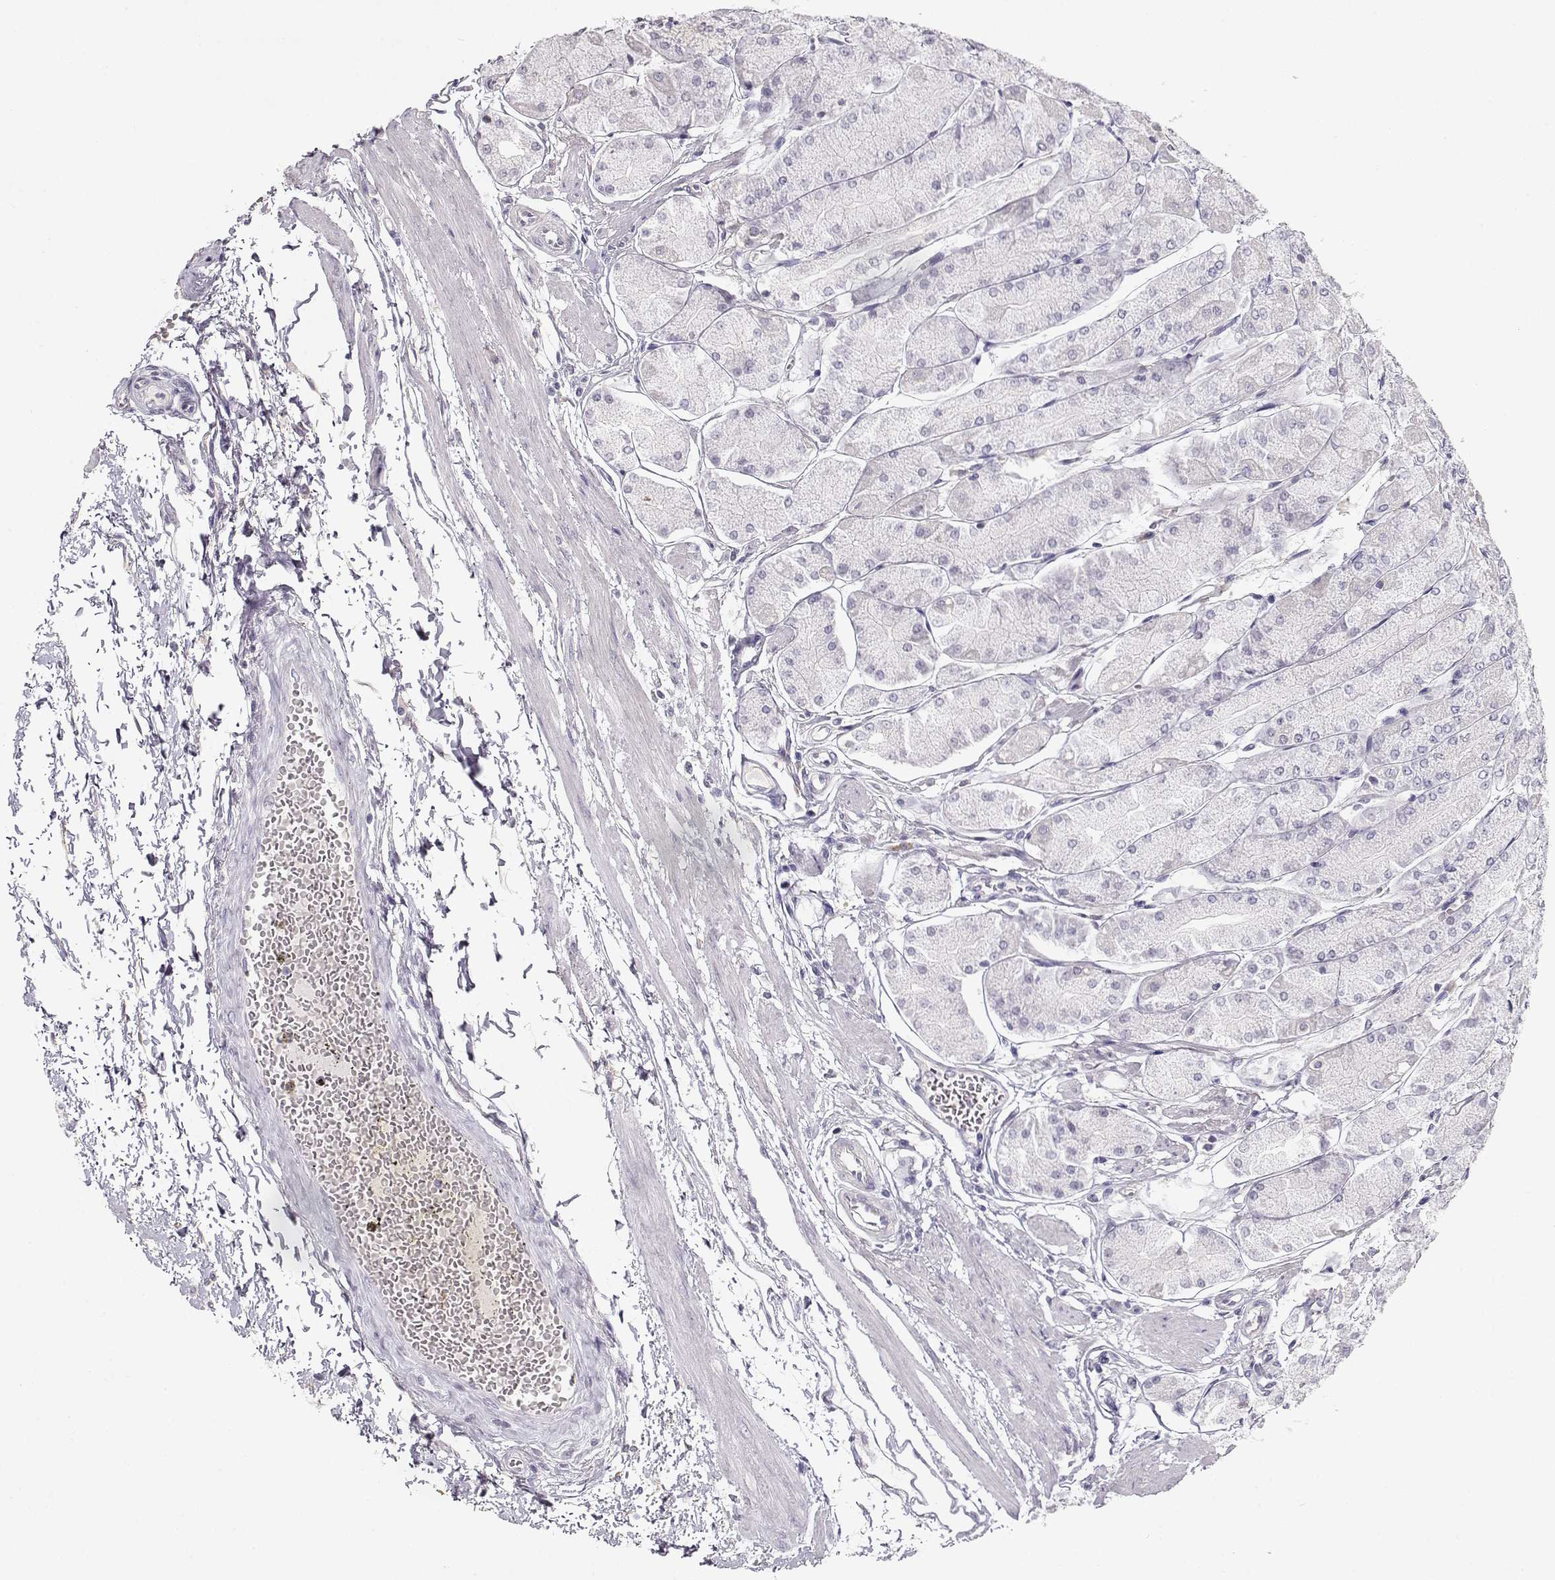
{"staining": {"intensity": "negative", "quantity": "none", "location": "none"}, "tissue": "stomach", "cell_type": "Glandular cells", "image_type": "normal", "snomed": [{"axis": "morphology", "description": "Normal tissue, NOS"}, {"axis": "topography", "description": "Stomach, upper"}], "caption": "This is an IHC photomicrograph of unremarkable human stomach. There is no staining in glandular cells.", "gene": "GLIPR1L2", "patient": {"sex": "male", "age": 60}}